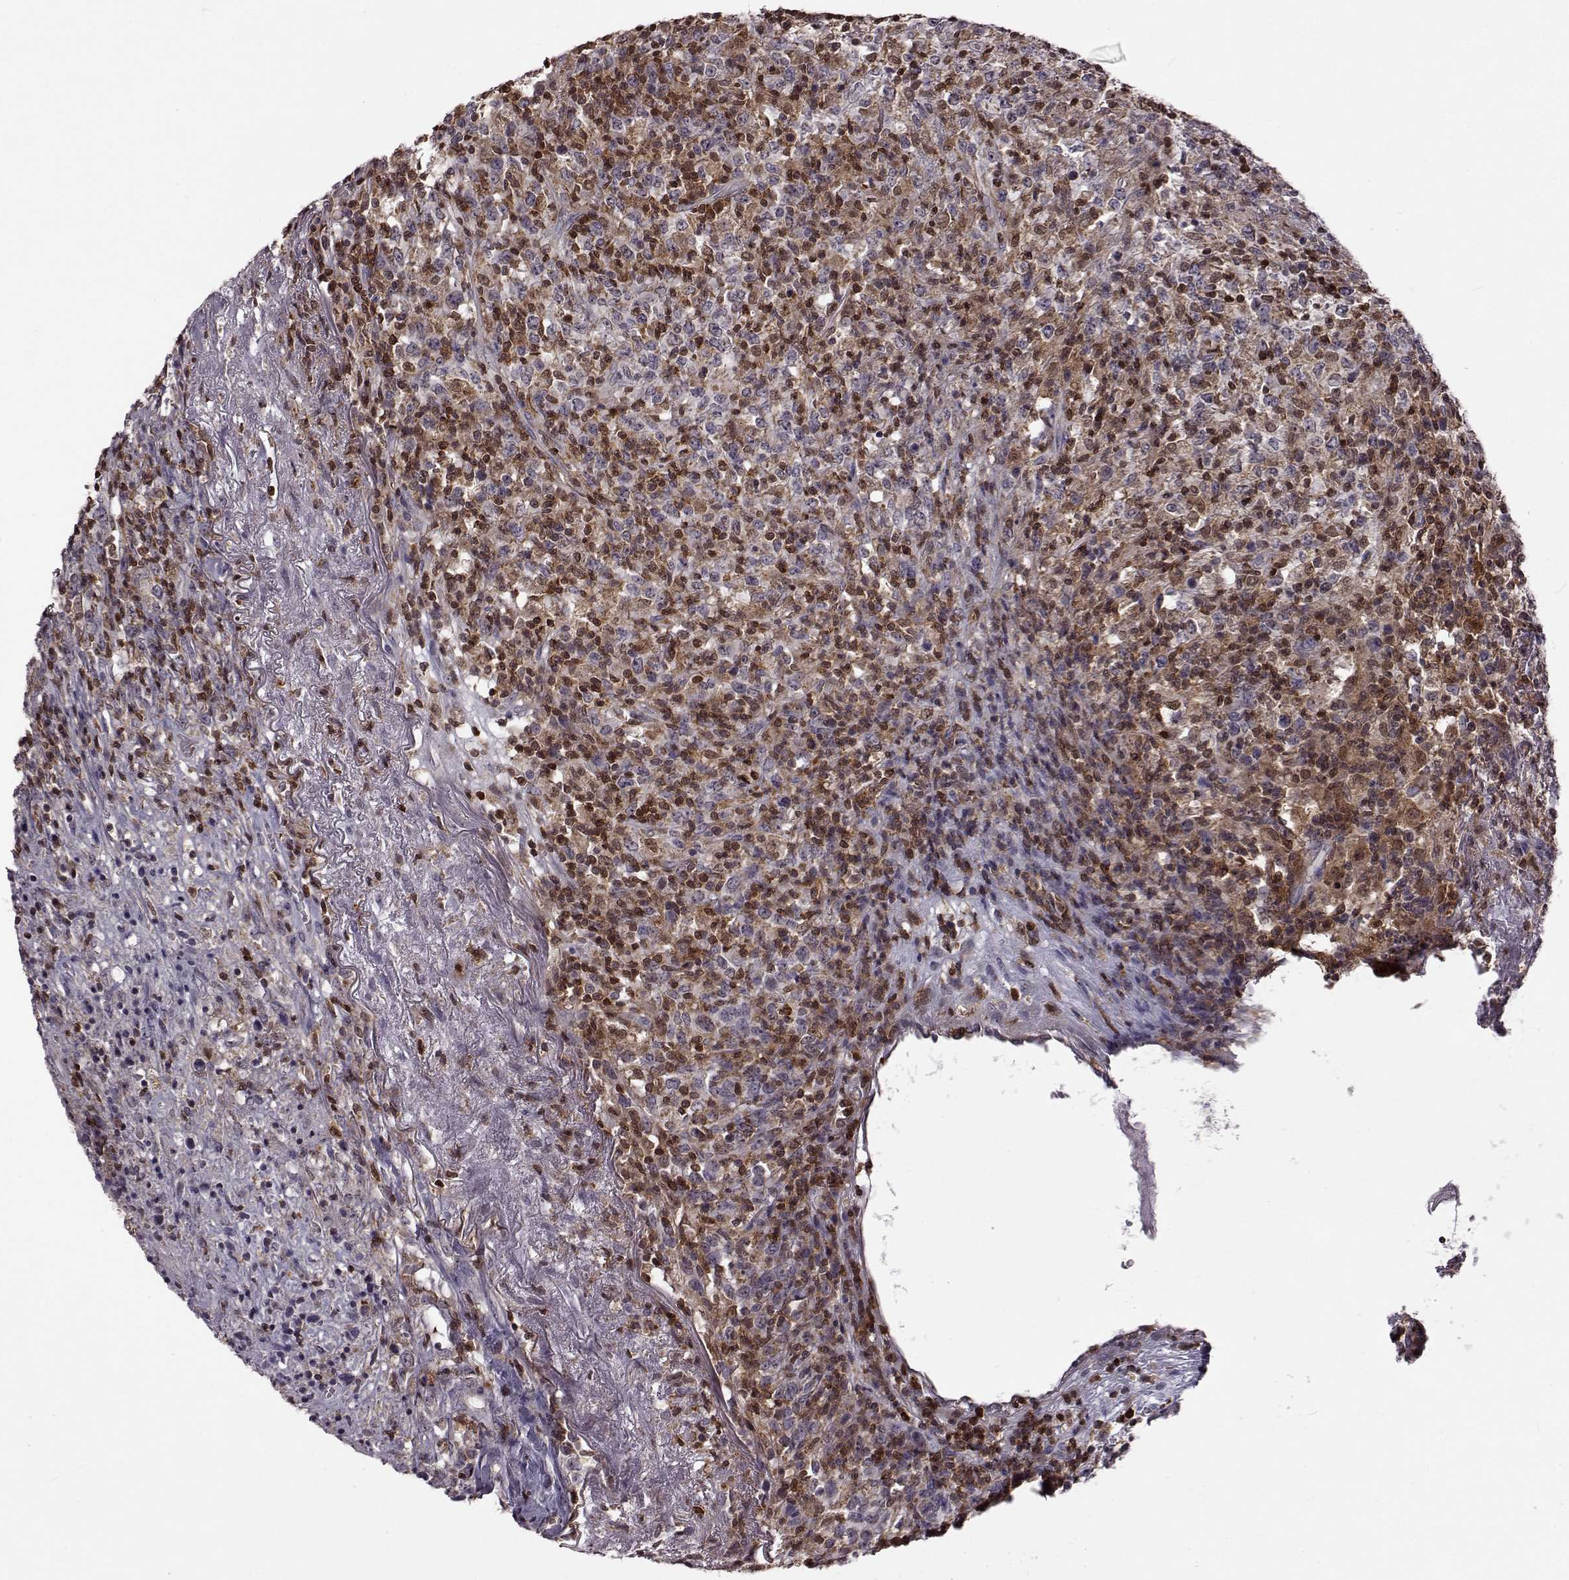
{"staining": {"intensity": "negative", "quantity": "none", "location": "none"}, "tissue": "lymphoma", "cell_type": "Tumor cells", "image_type": "cancer", "snomed": [{"axis": "morphology", "description": "Malignant lymphoma, non-Hodgkin's type, High grade"}, {"axis": "topography", "description": "Lung"}], "caption": "Immunohistochemistry photomicrograph of malignant lymphoma, non-Hodgkin's type (high-grade) stained for a protein (brown), which demonstrates no positivity in tumor cells.", "gene": "DOK2", "patient": {"sex": "male", "age": 79}}